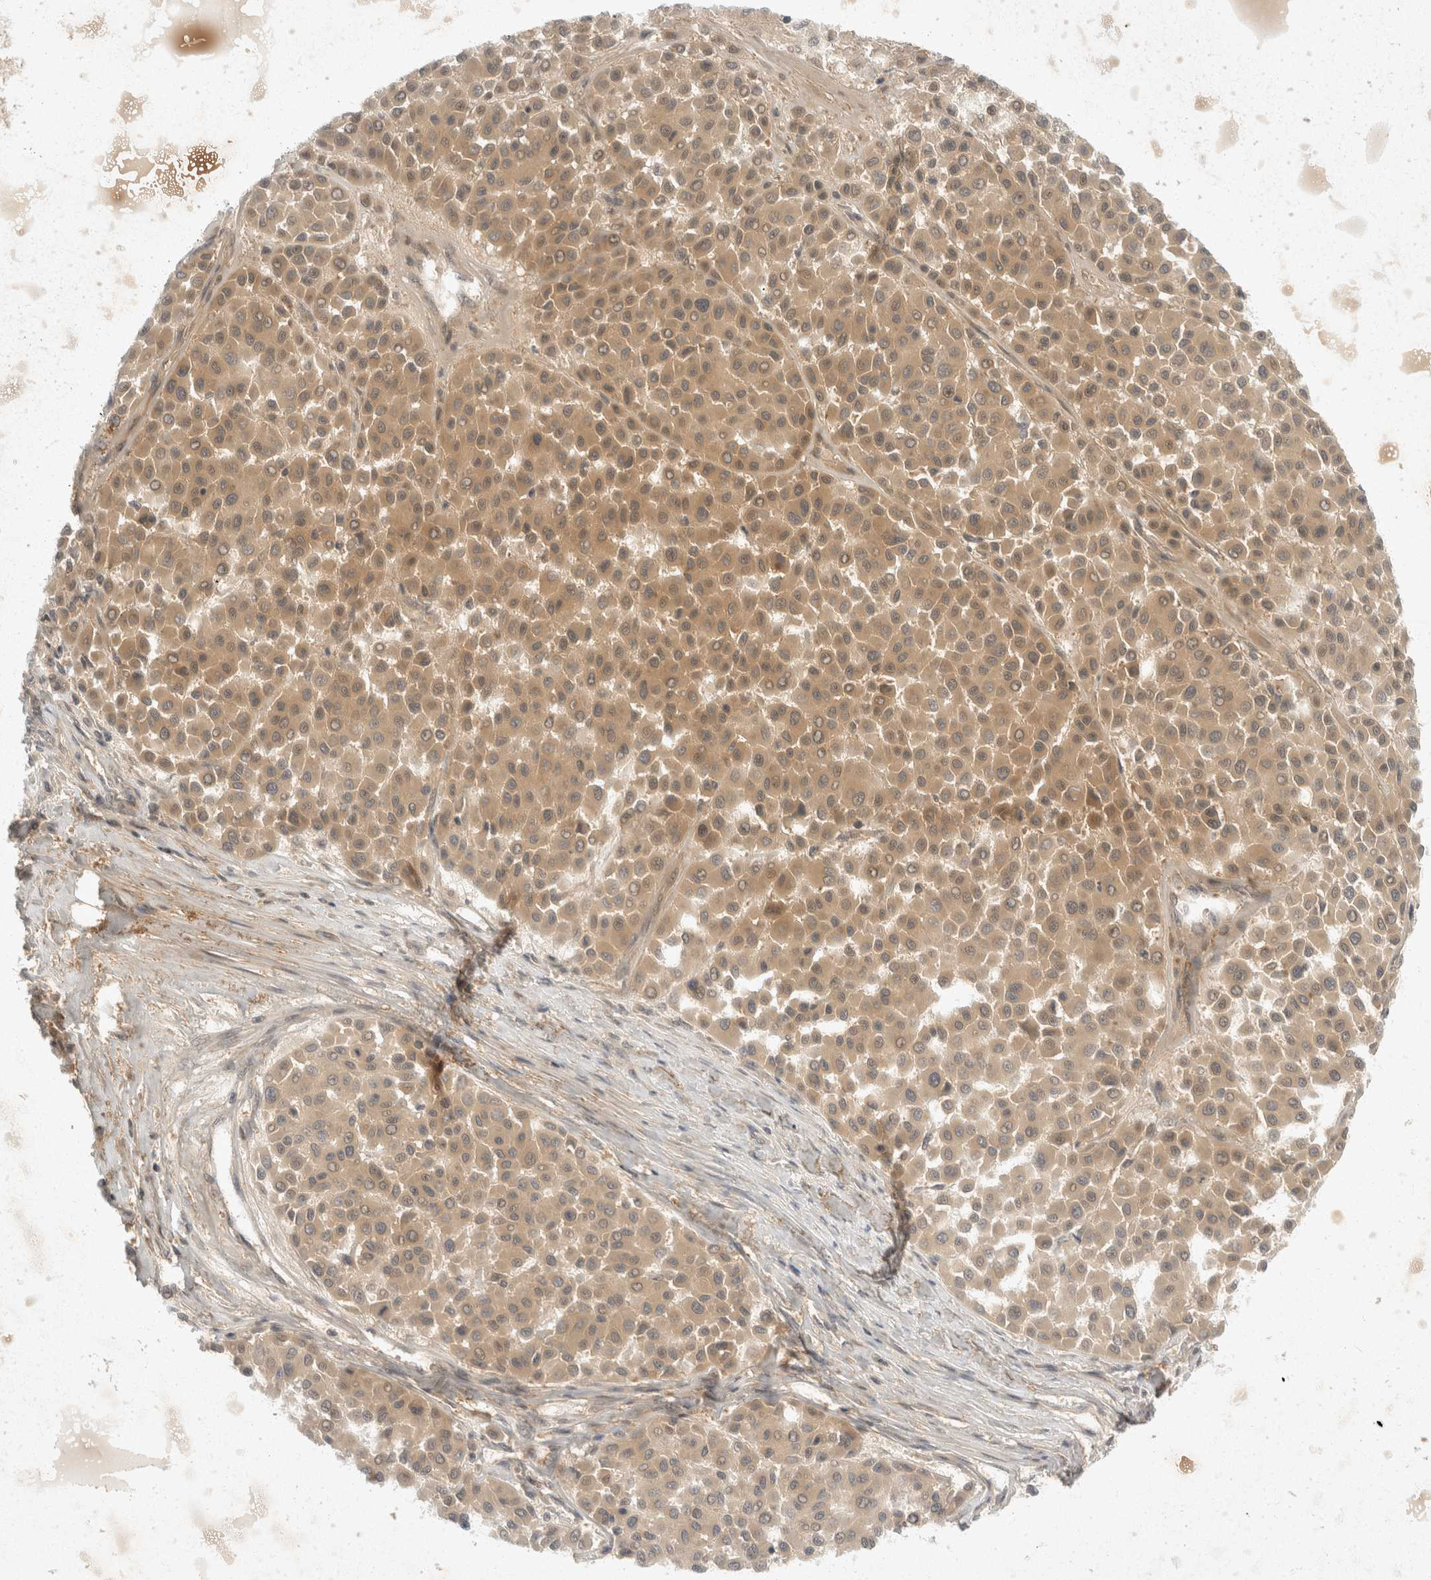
{"staining": {"intensity": "weak", "quantity": ">75%", "location": "cytoplasmic/membranous"}, "tissue": "melanoma", "cell_type": "Tumor cells", "image_type": "cancer", "snomed": [{"axis": "morphology", "description": "Malignant melanoma, Metastatic site"}, {"axis": "topography", "description": "Soft tissue"}], "caption": "The image reveals staining of malignant melanoma (metastatic site), revealing weak cytoplasmic/membranous protein staining (brown color) within tumor cells.", "gene": "TOM1L2", "patient": {"sex": "male", "age": 41}}